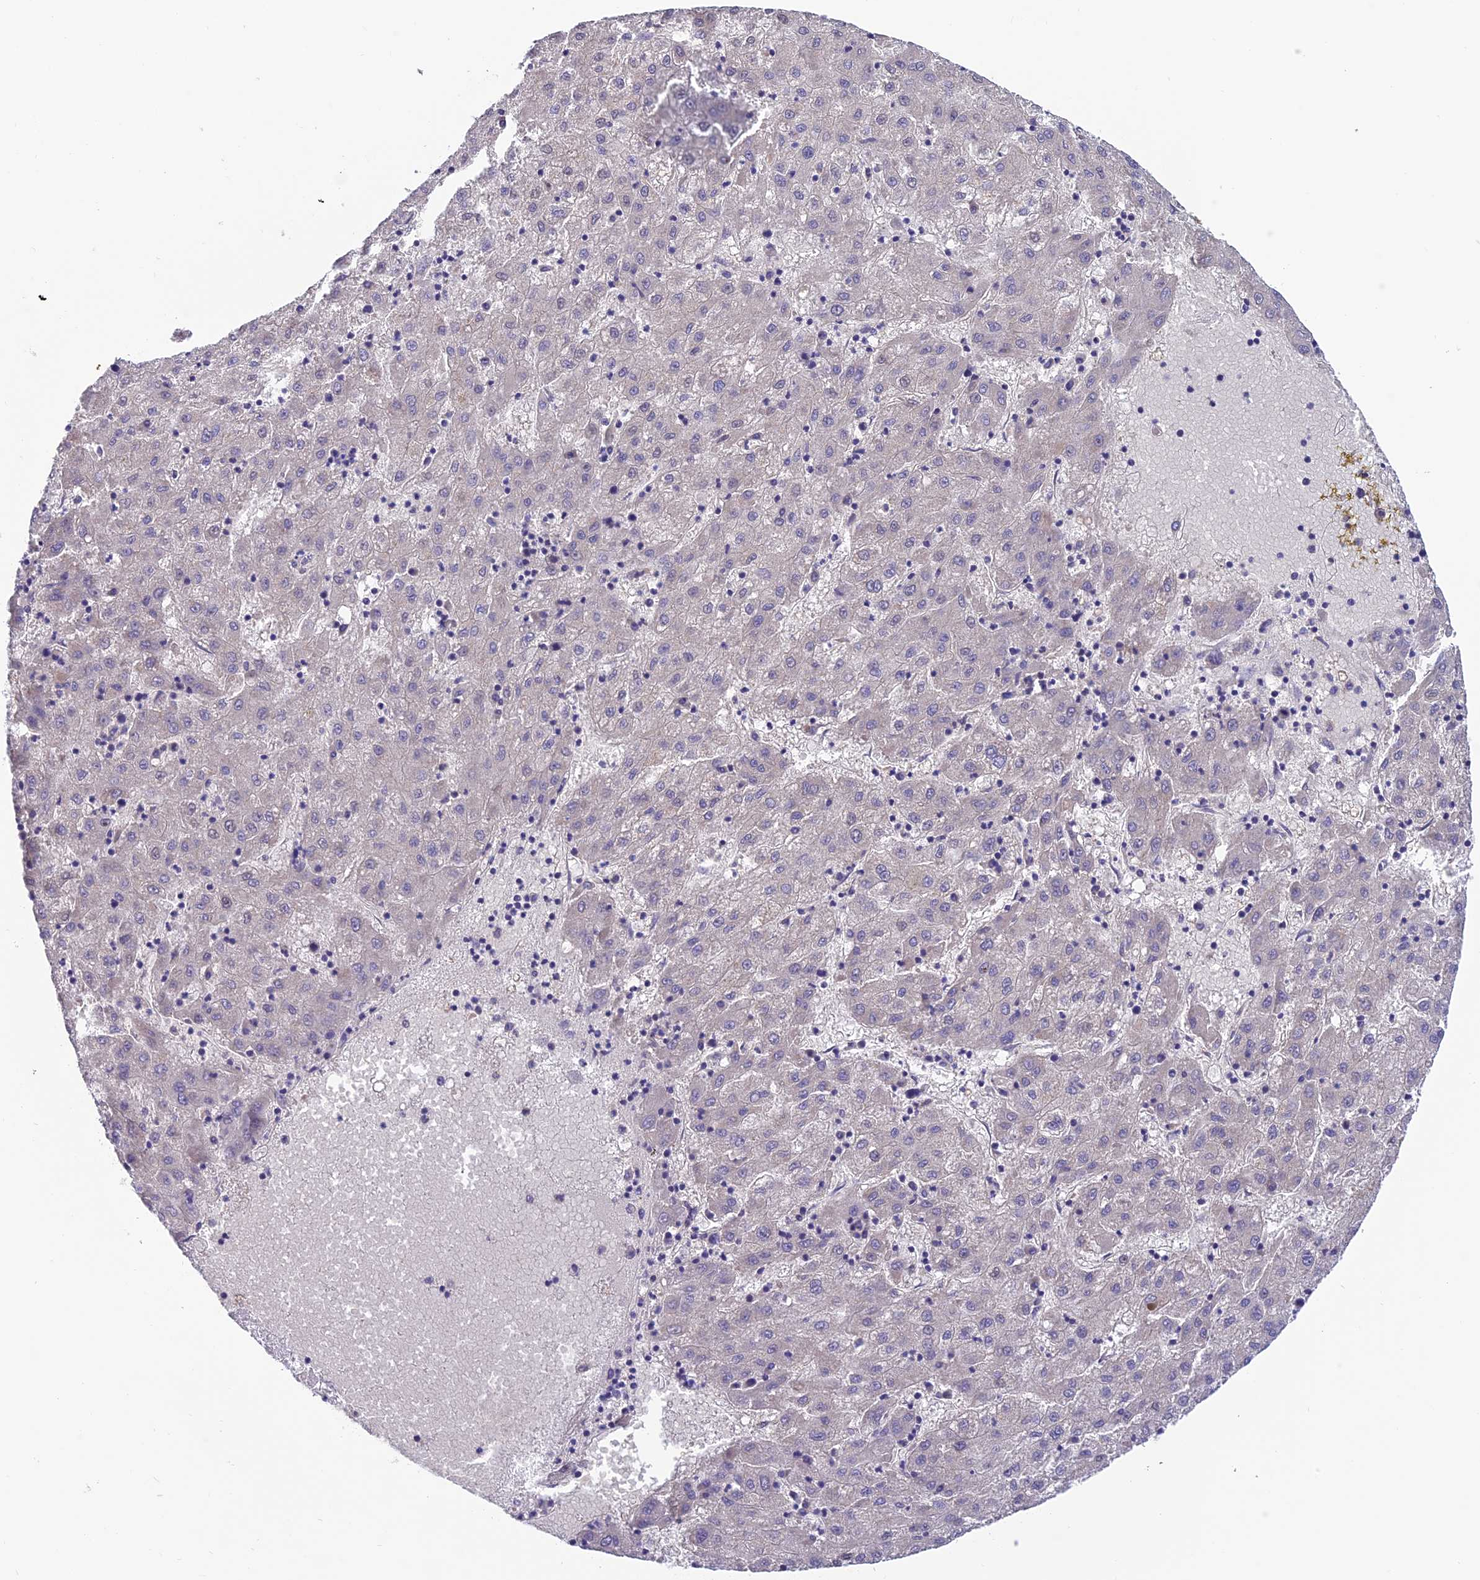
{"staining": {"intensity": "negative", "quantity": "none", "location": "none"}, "tissue": "liver cancer", "cell_type": "Tumor cells", "image_type": "cancer", "snomed": [{"axis": "morphology", "description": "Carcinoma, Hepatocellular, NOS"}, {"axis": "topography", "description": "Liver"}], "caption": "Tumor cells are negative for brown protein staining in liver hepatocellular carcinoma.", "gene": "VPS16", "patient": {"sex": "male", "age": 72}}